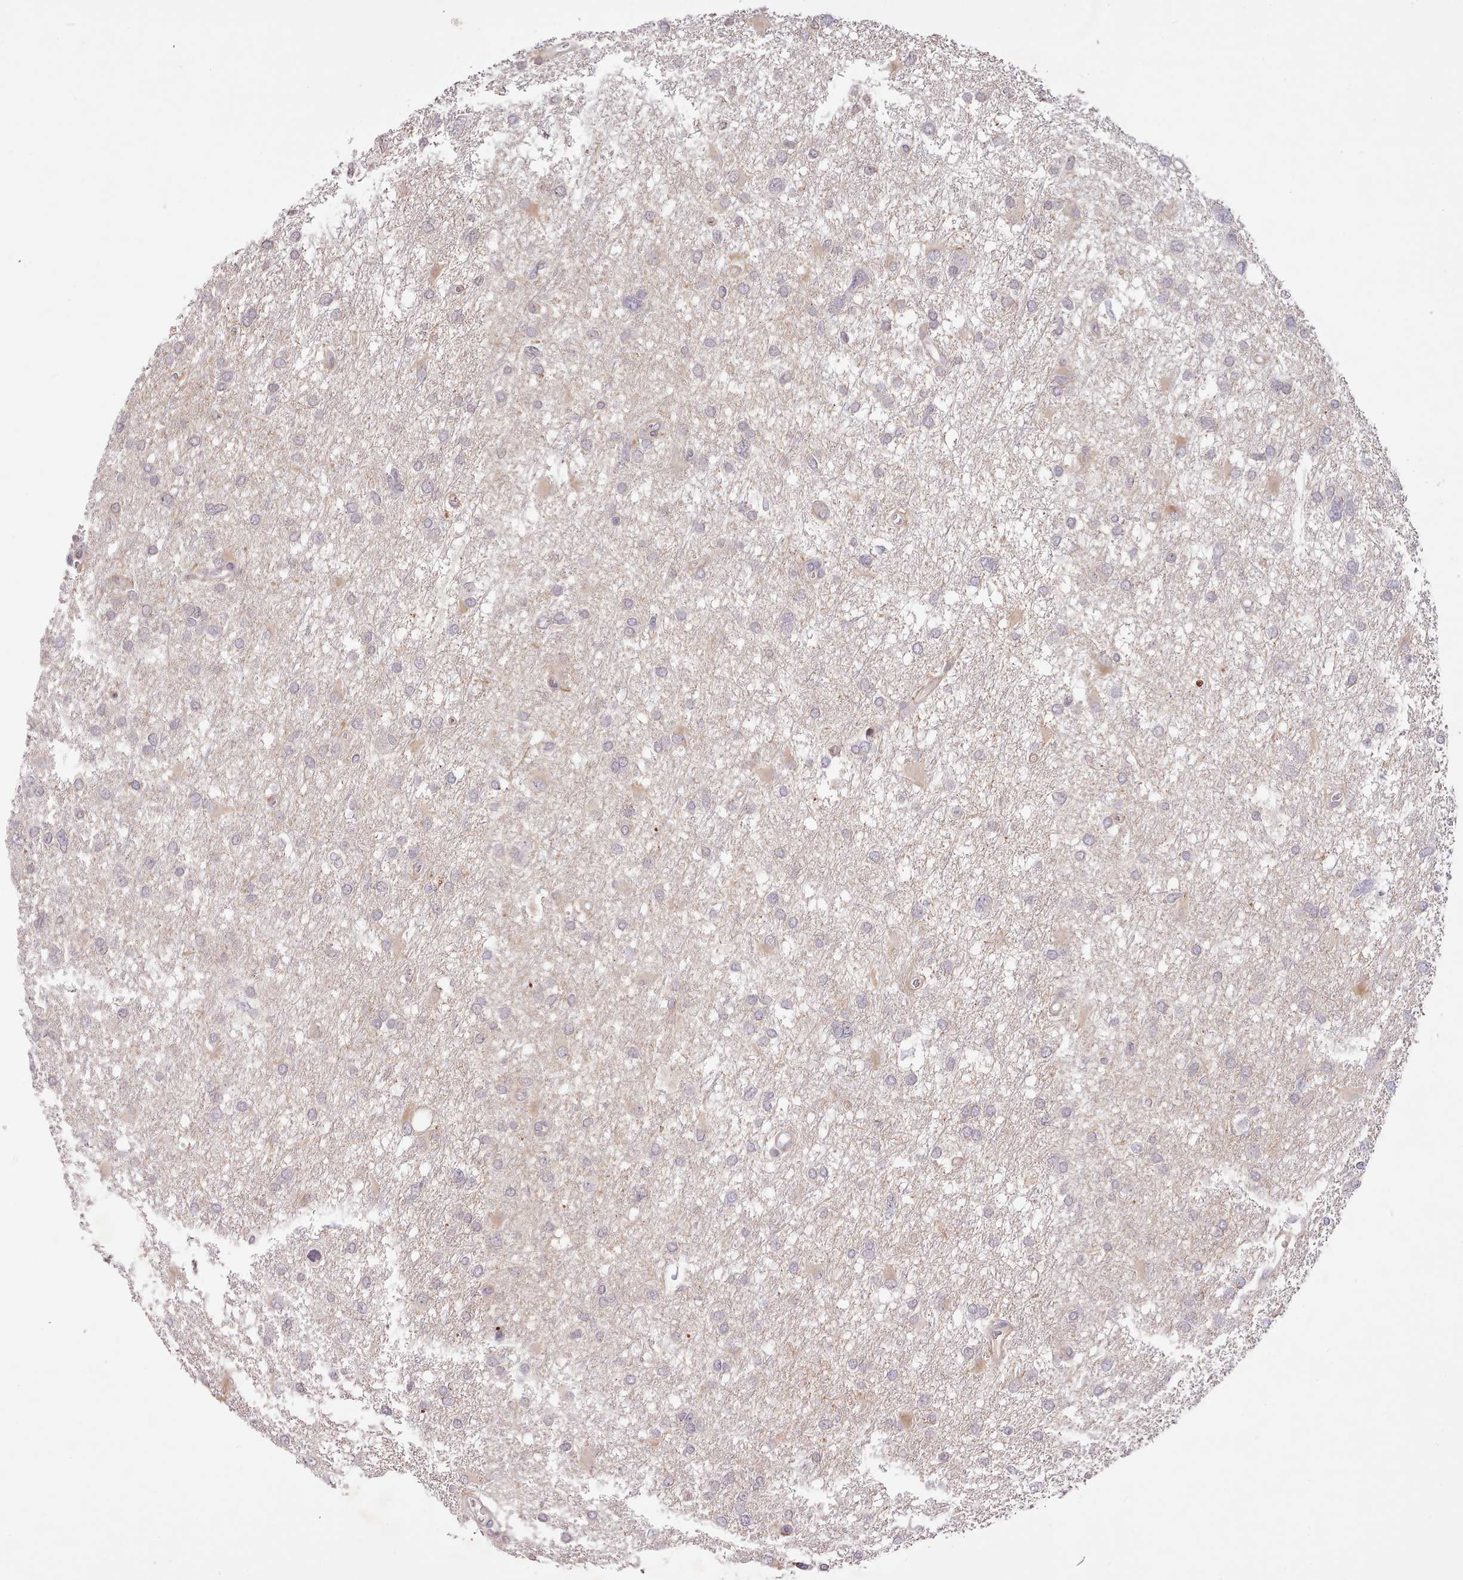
{"staining": {"intensity": "negative", "quantity": "none", "location": "none"}, "tissue": "glioma", "cell_type": "Tumor cells", "image_type": "cancer", "snomed": [{"axis": "morphology", "description": "Glioma, malignant, High grade"}, {"axis": "topography", "description": "Brain"}], "caption": "A histopathology image of human malignant glioma (high-grade) is negative for staining in tumor cells. (Brightfield microscopy of DAB immunohistochemistry (IHC) at high magnification).", "gene": "ZNF658", "patient": {"sex": "male", "age": 61}}